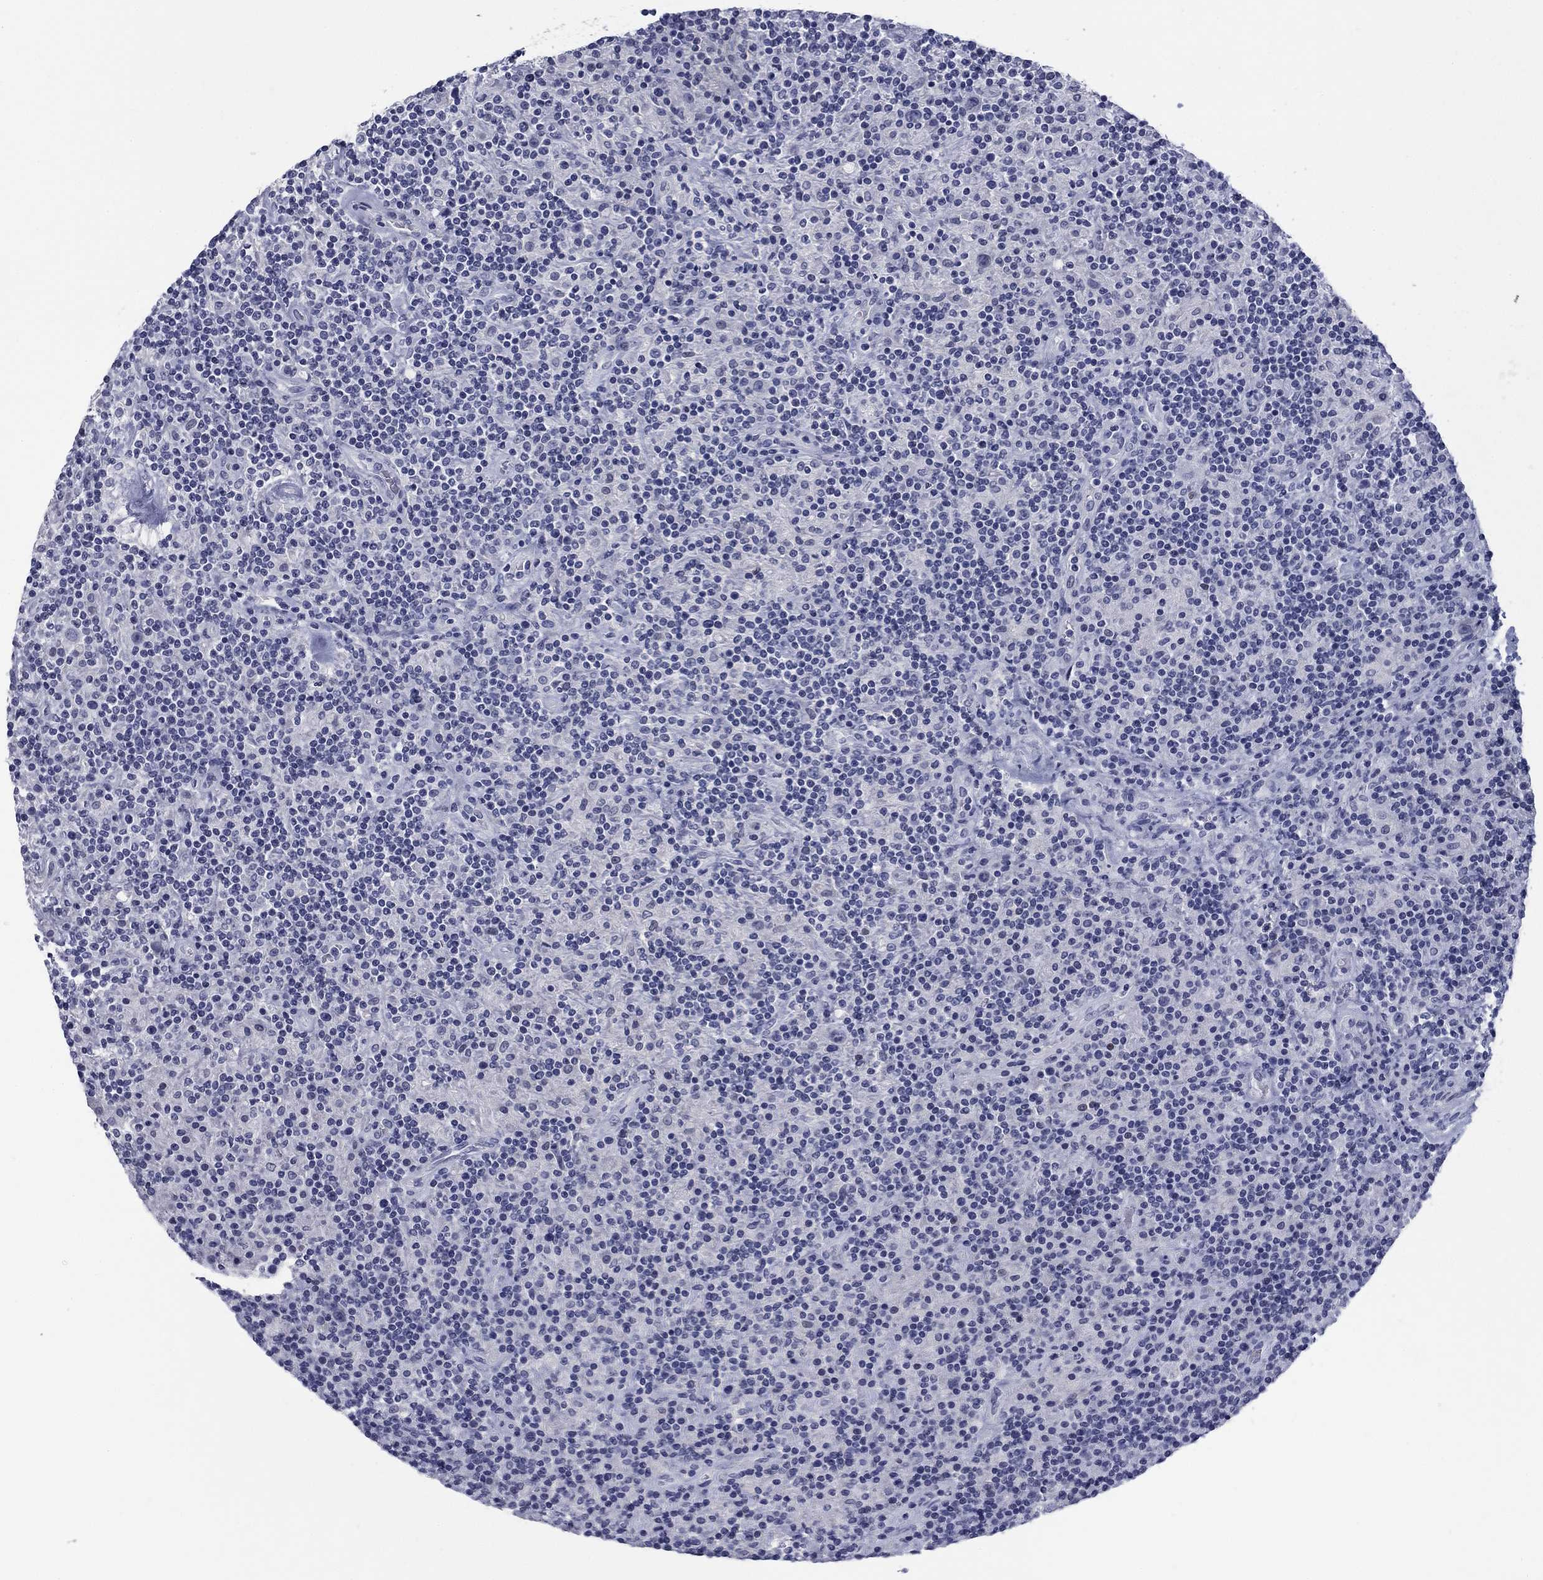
{"staining": {"intensity": "negative", "quantity": "none", "location": "none"}, "tissue": "lymphoma", "cell_type": "Tumor cells", "image_type": "cancer", "snomed": [{"axis": "morphology", "description": "Hodgkin's disease, NOS"}, {"axis": "topography", "description": "Lymph node"}], "caption": "Lymphoma was stained to show a protein in brown. There is no significant positivity in tumor cells.", "gene": "ELAVL4", "patient": {"sex": "male", "age": 70}}